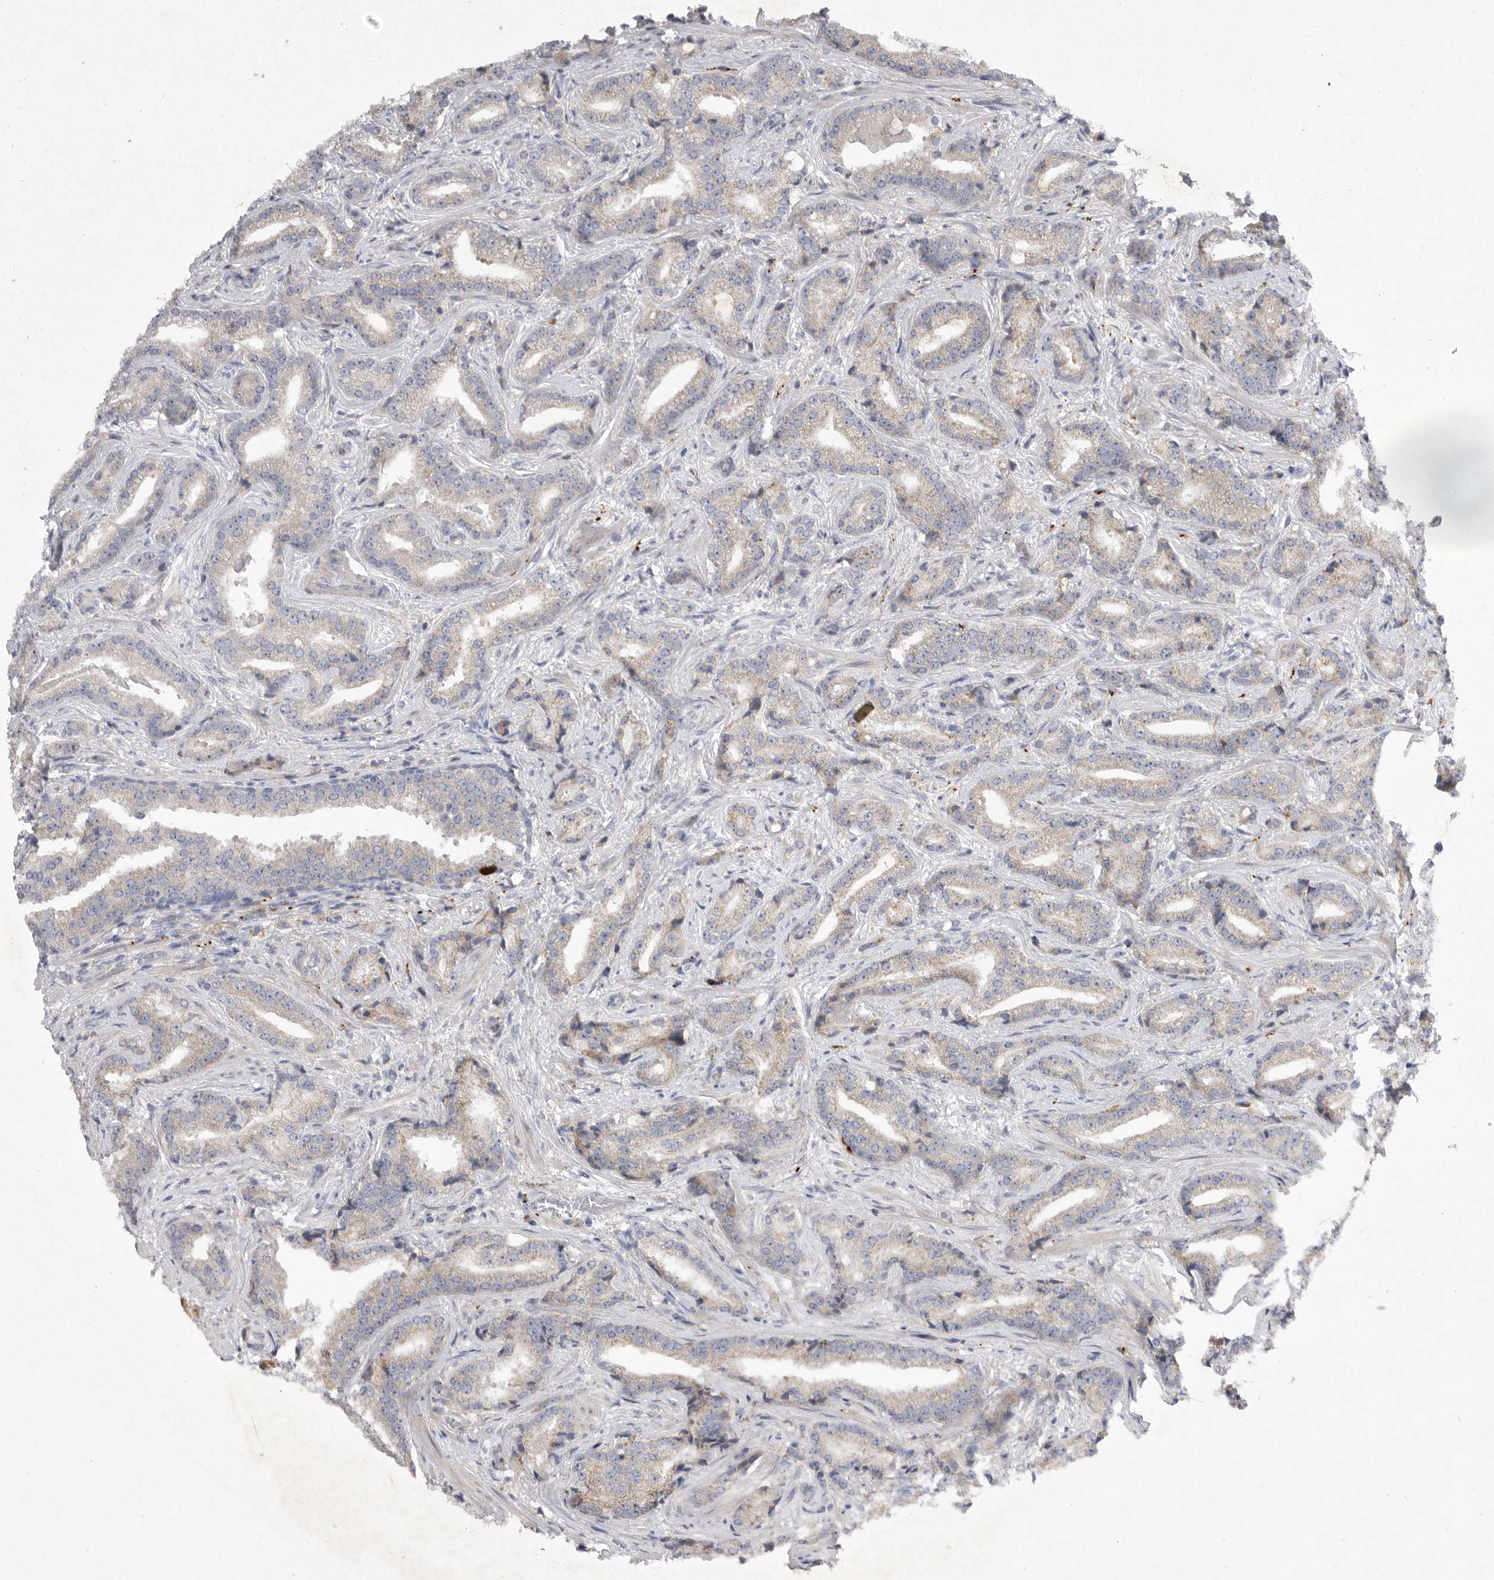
{"staining": {"intensity": "negative", "quantity": "none", "location": "none"}, "tissue": "prostate cancer", "cell_type": "Tumor cells", "image_type": "cancer", "snomed": [{"axis": "morphology", "description": "Adenocarcinoma, Low grade"}, {"axis": "topography", "description": "Prostate"}], "caption": "Immunohistochemical staining of human prostate cancer demonstrates no significant positivity in tumor cells. (DAB (3,3'-diaminobenzidine) immunohistochemistry, high magnification).", "gene": "EDEM3", "patient": {"sex": "male", "age": 67}}